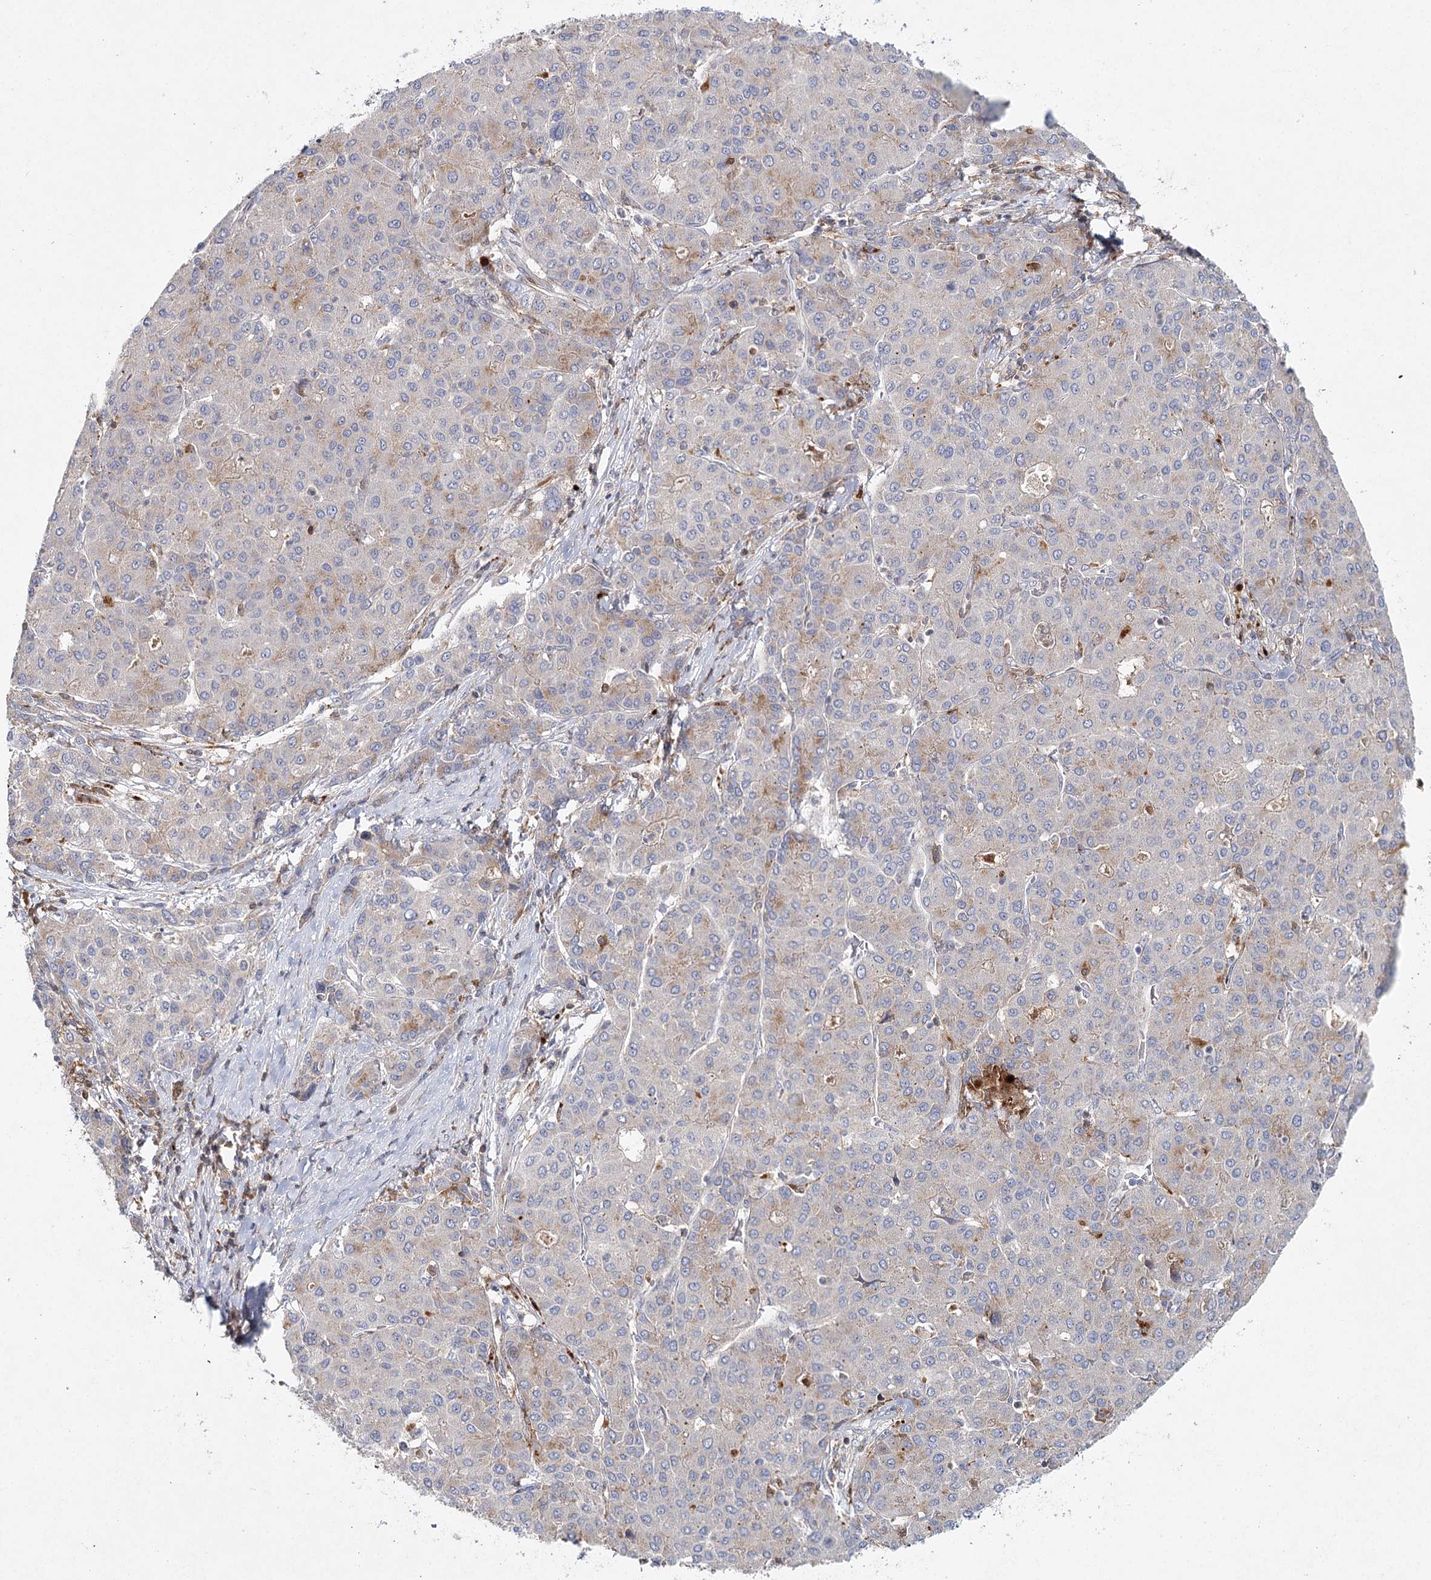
{"staining": {"intensity": "weak", "quantity": "<25%", "location": "cytoplasmic/membranous"}, "tissue": "liver cancer", "cell_type": "Tumor cells", "image_type": "cancer", "snomed": [{"axis": "morphology", "description": "Carcinoma, Hepatocellular, NOS"}, {"axis": "topography", "description": "Liver"}], "caption": "Protein analysis of liver cancer exhibits no significant staining in tumor cells.", "gene": "SLC41A2", "patient": {"sex": "male", "age": 65}}